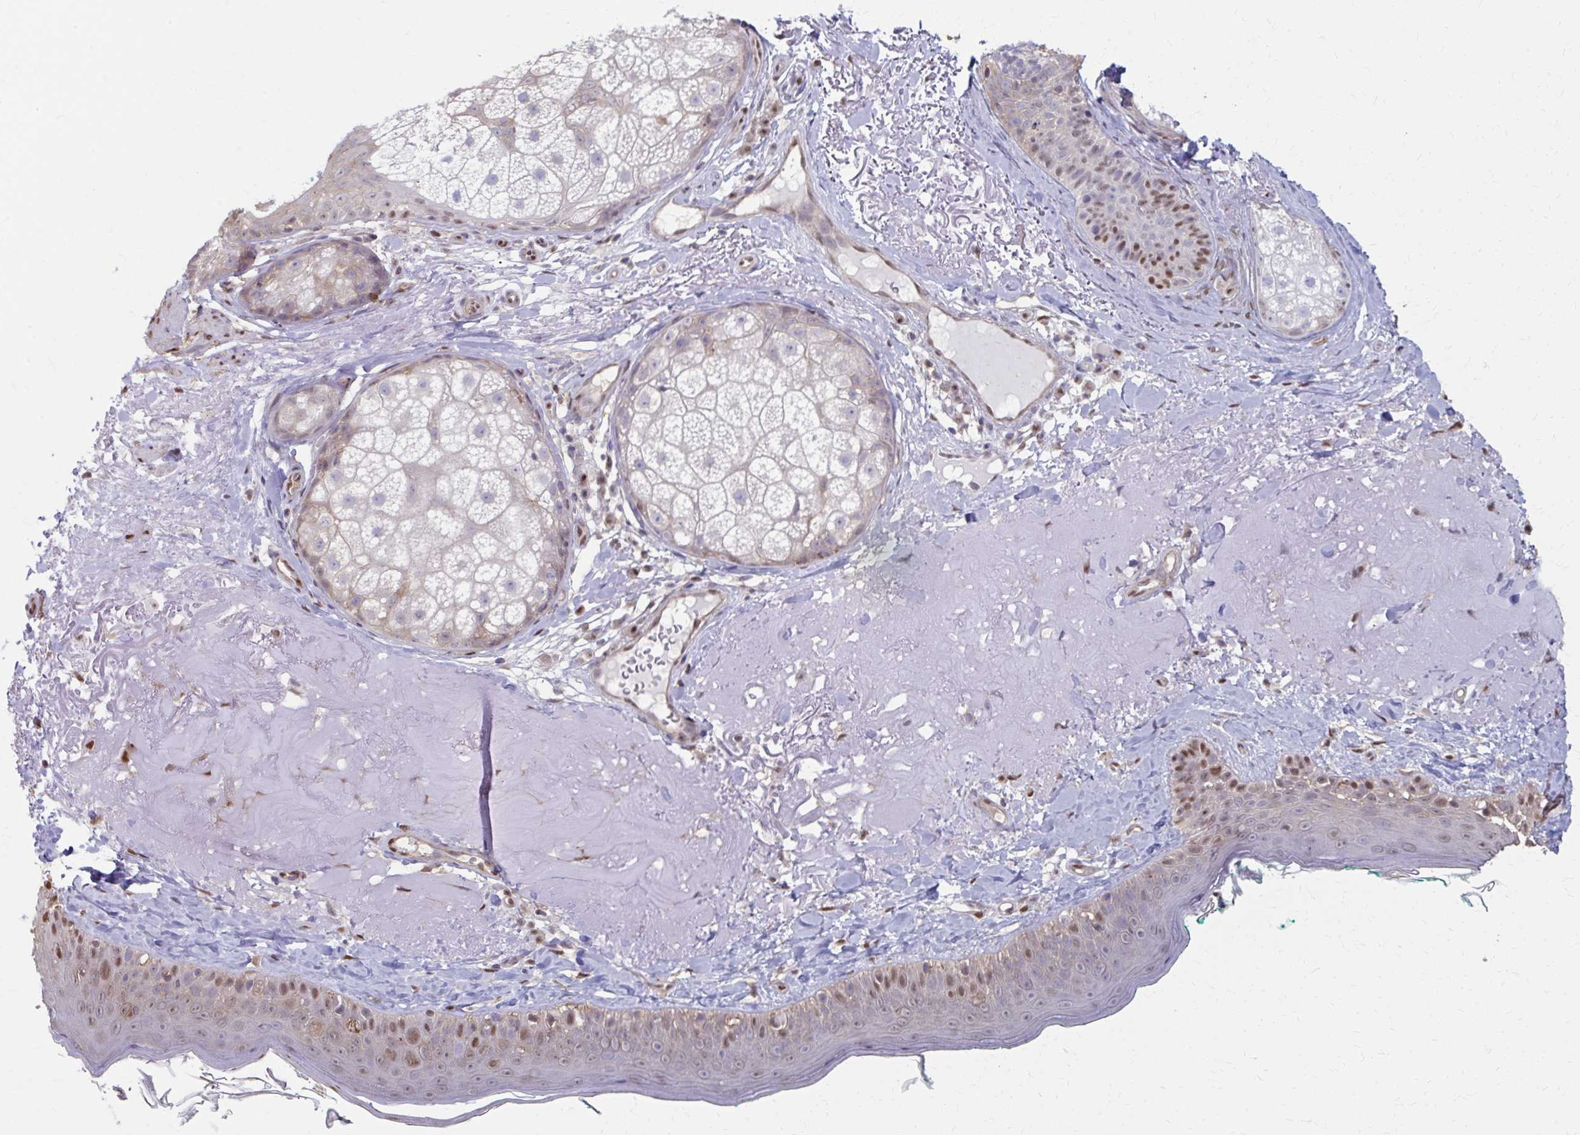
{"staining": {"intensity": "moderate", "quantity": ">75%", "location": "nuclear"}, "tissue": "skin", "cell_type": "Fibroblasts", "image_type": "normal", "snomed": [{"axis": "morphology", "description": "Normal tissue, NOS"}, {"axis": "topography", "description": "Skin"}], "caption": "Fibroblasts demonstrate medium levels of moderate nuclear staining in about >75% of cells in unremarkable human skin.", "gene": "ING4", "patient": {"sex": "male", "age": 73}}